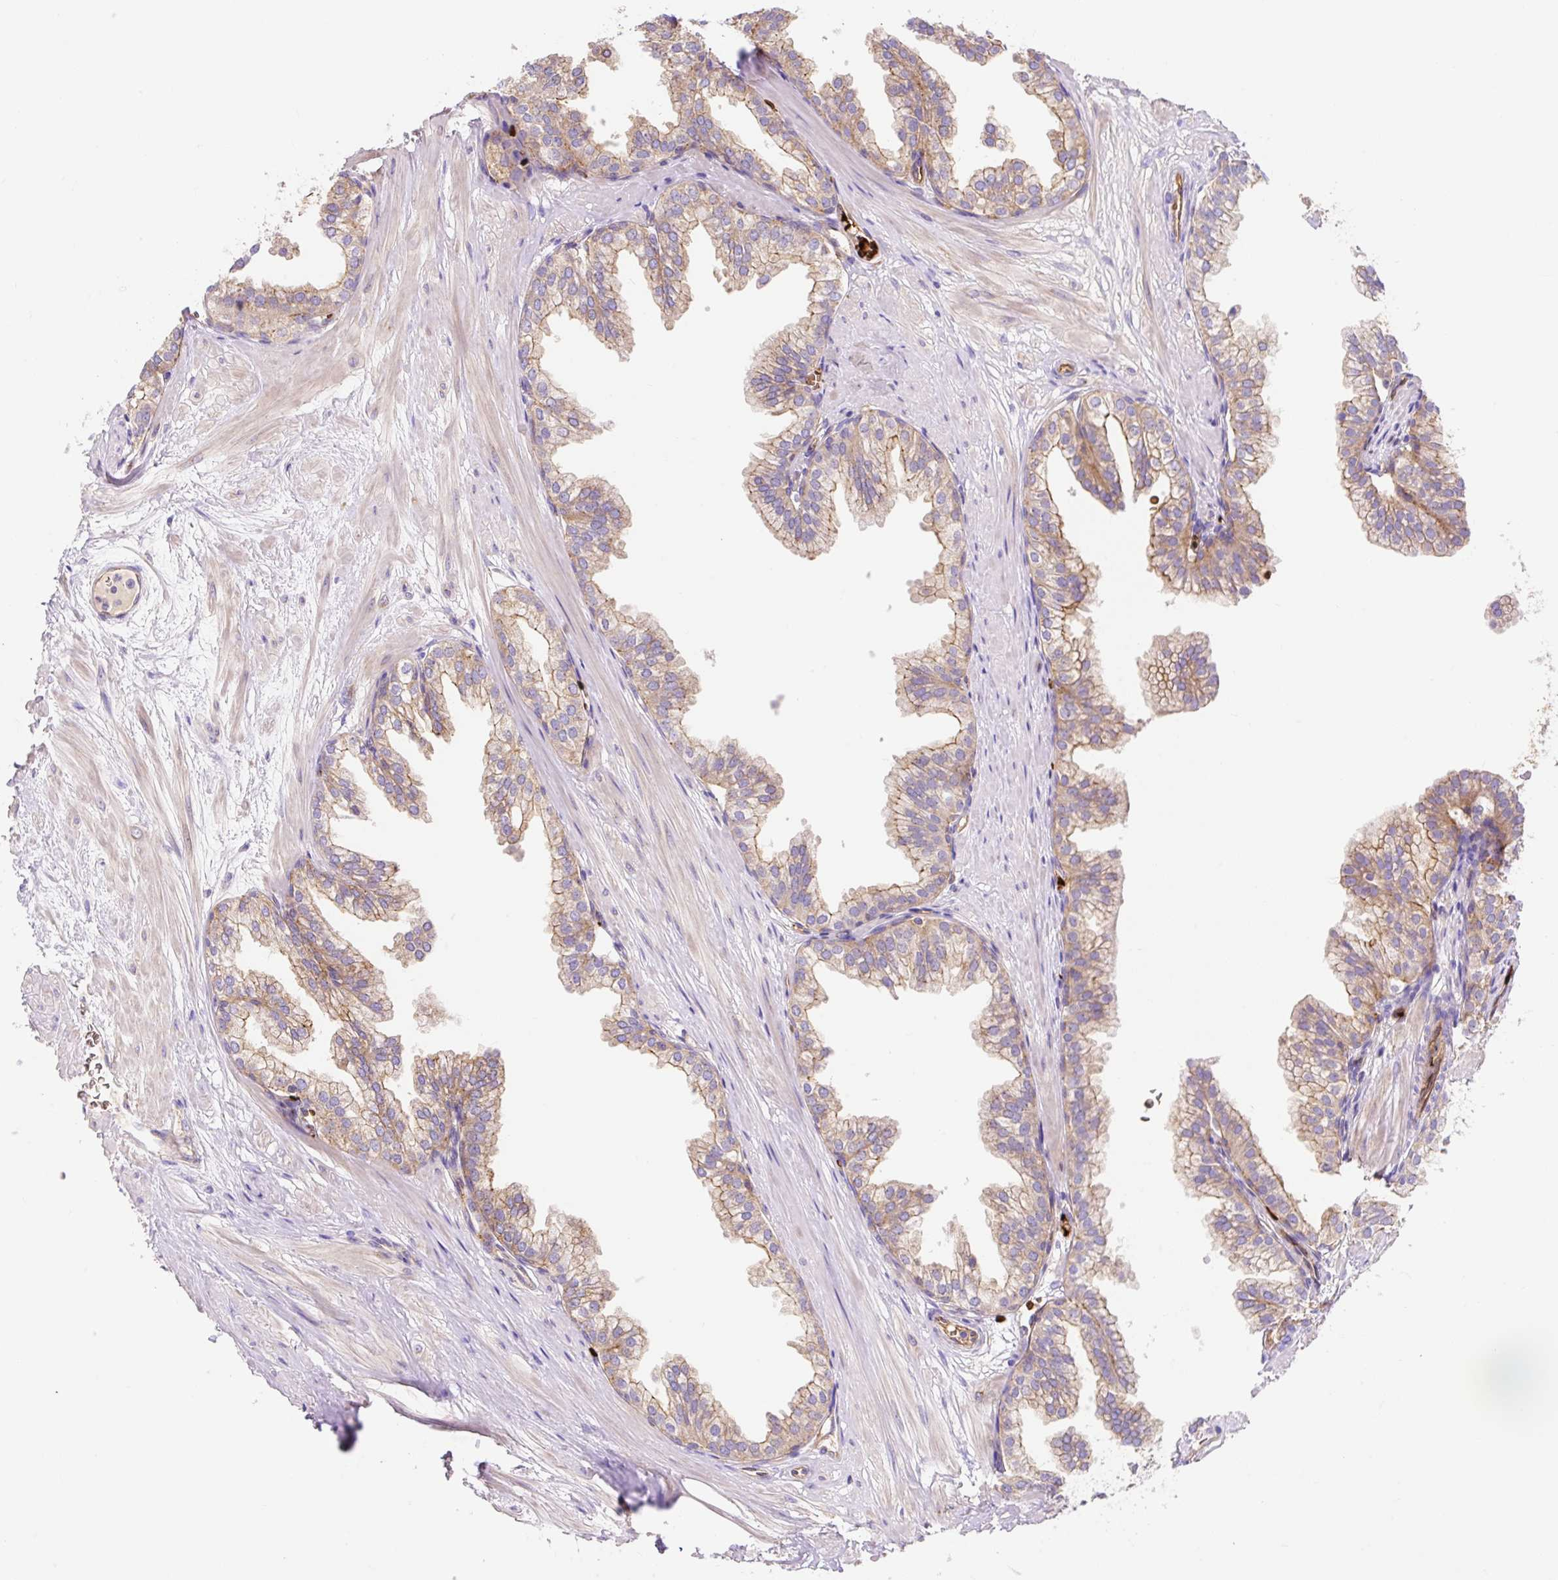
{"staining": {"intensity": "moderate", "quantity": ">75%", "location": "cytoplasmic/membranous"}, "tissue": "prostate", "cell_type": "Glandular cells", "image_type": "normal", "snomed": [{"axis": "morphology", "description": "Normal tissue, NOS"}, {"axis": "topography", "description": "Prostate"}, {"axis": "topography", "description": "Peripheral nerve tissue"}], "caption": "Immunohistochemical staining of normal human prostate displays >75% levels of moderate cytoplasmic/membranous protein expression in about >75% of glandular cells.", "gene": "HIP1R", "patient": {"sex": "male", "age": 55}}